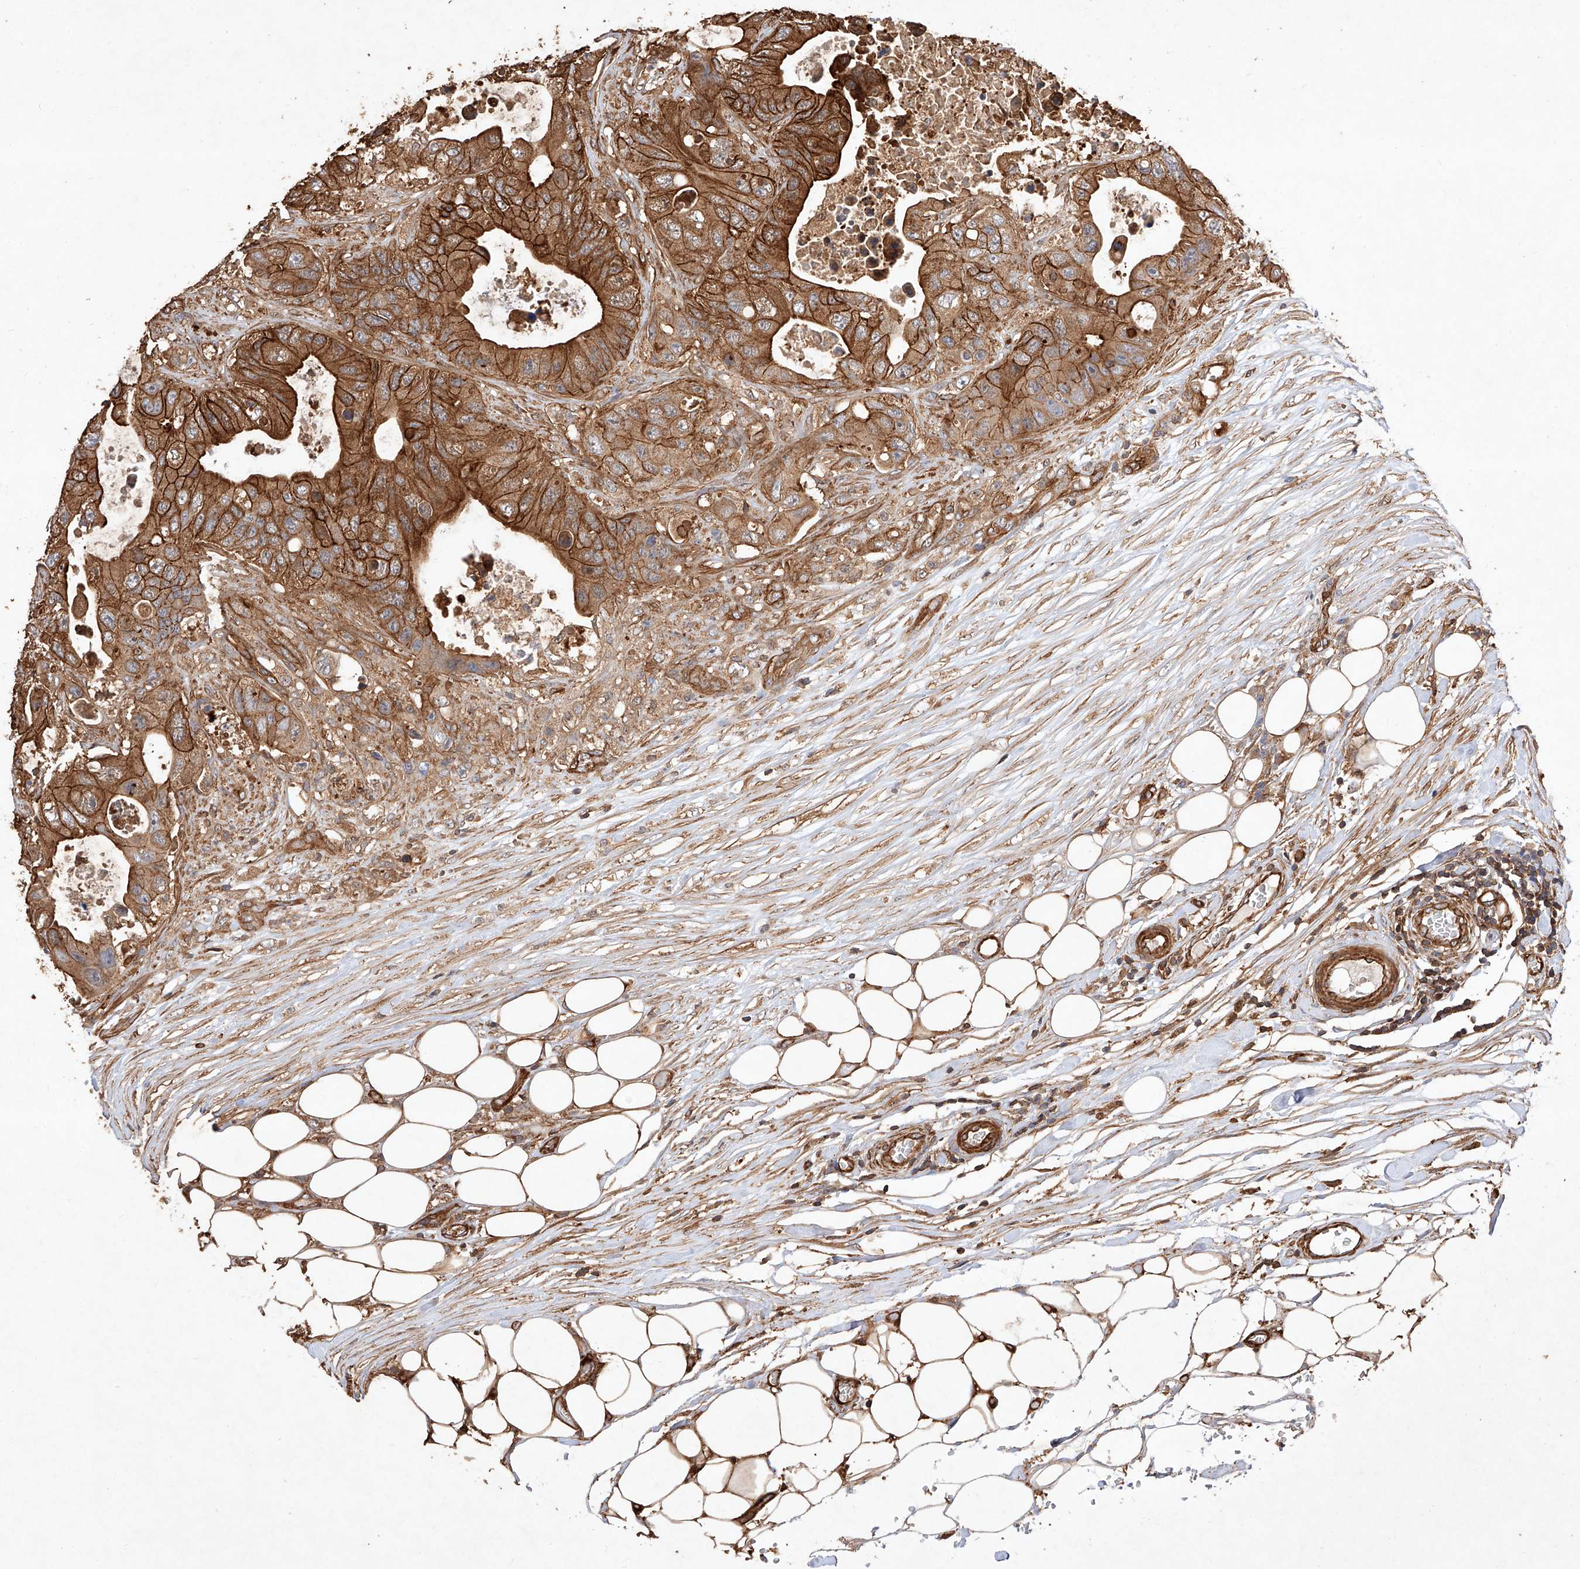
{"staining": {"intensity": "strong", "quantity": ">75%", "location": "cytoplasmic/membranous"}, "tissue": "colorectal cancer", "cell_type": "Tumor cells", "image_type": "cancer", "snomed": [{"axis": "morphology", "description": "Adenocarcinoma, NOS"}, {"axis": "topography", "description": "Colon"}], "caption": "Immunohistochemical staining of adenocarcinoma (colorectal) shows high levels of strong cytoplasmic/membranous protein positivity in about >75% of tumor cells.", "gene": "GHDC", "patient": {"sex": "female", "age": 46}}